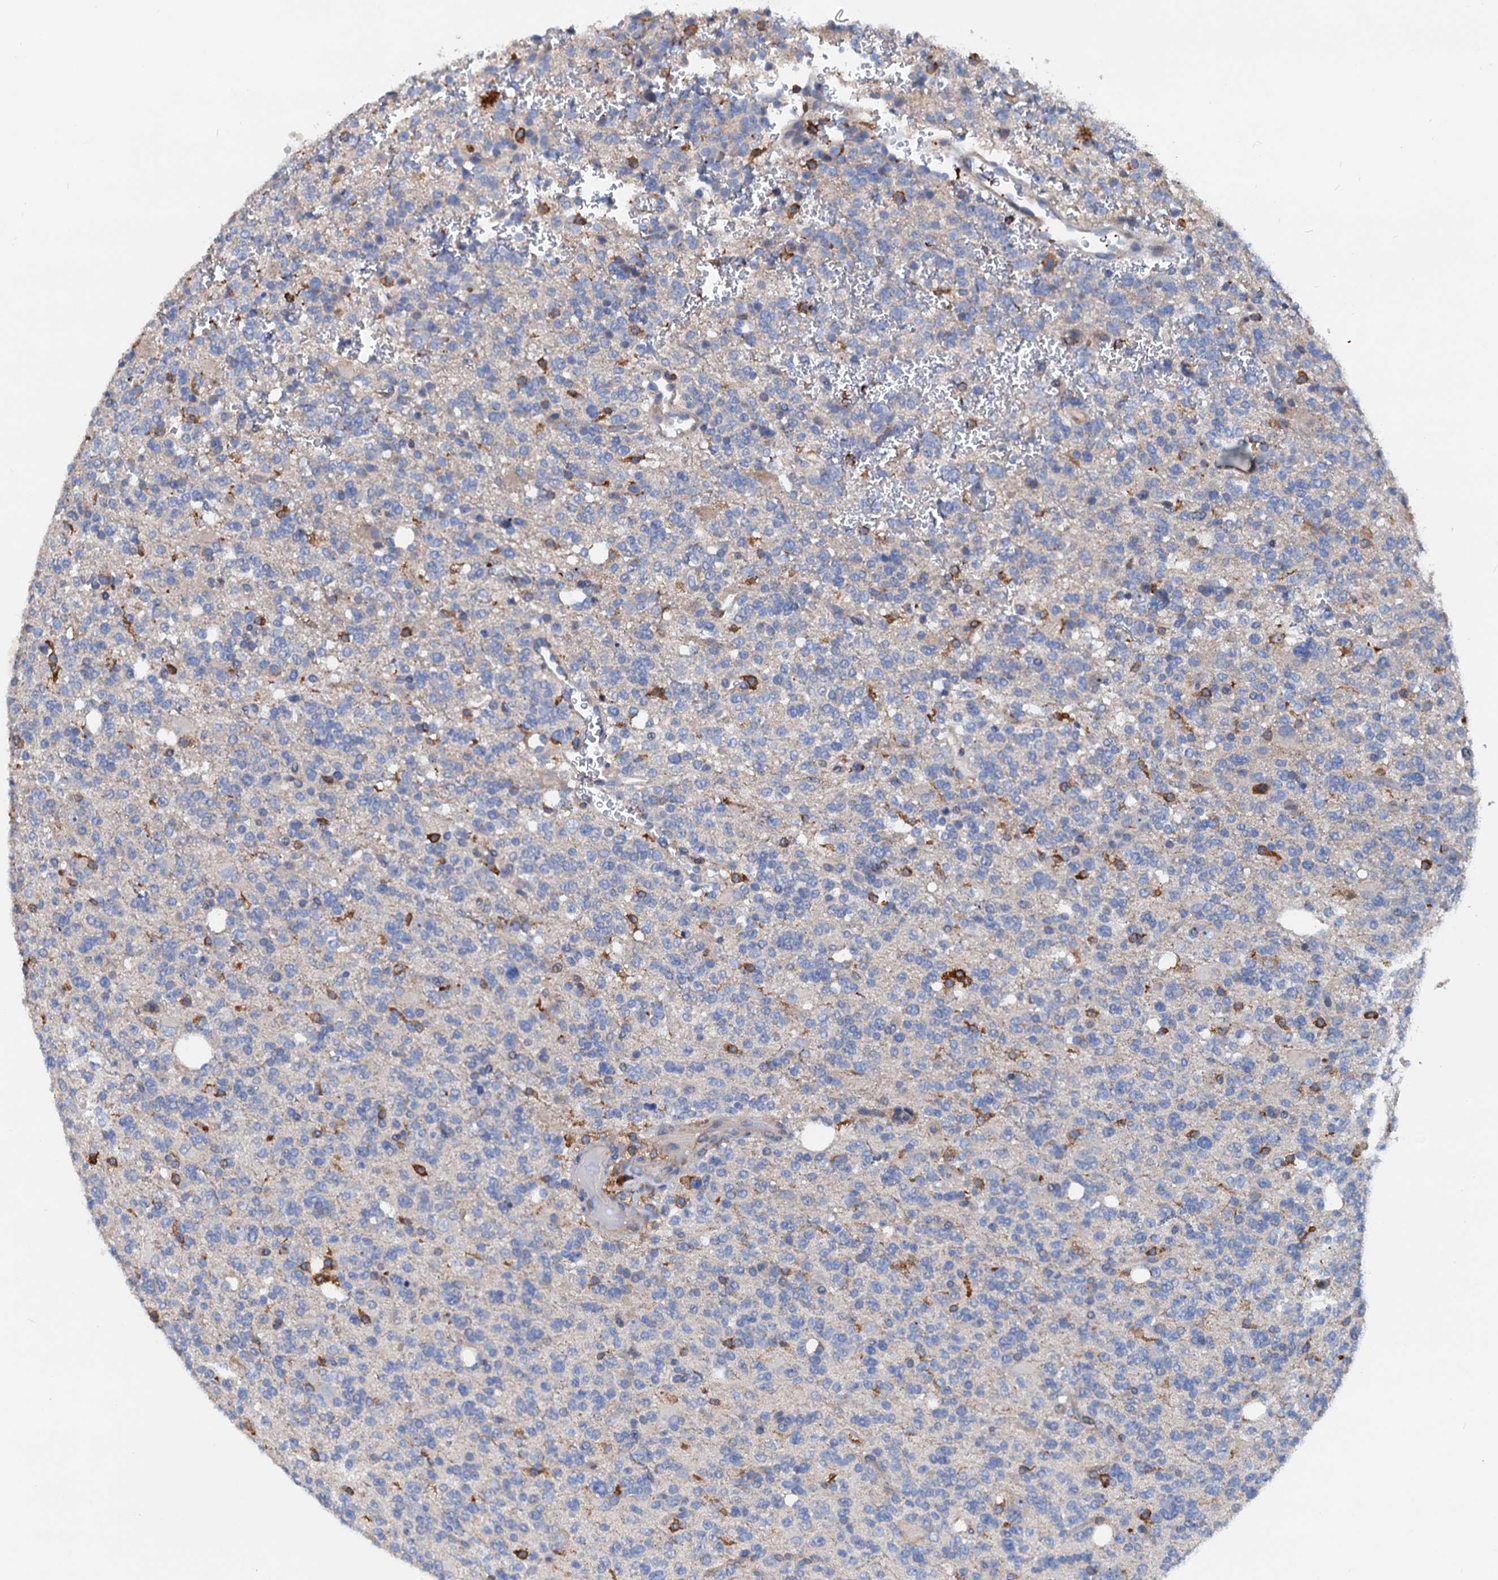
{"staining": {"intensity": "negative", "quantity": "none", "location": "none"}, "tissue": "glioma", "cell_type": "Tumor cells", "image_type": "cancer", "snomed": [{"axis": "morphology", "description": "Glioma, malignant, High grade"}, {"axis": "topography", "description": "Brain"}], "caption": "Protein analysis of malignant high-grade glioma exhibits no significant staining in tumor cells.", "gene": "LCP2", "patient": {"sex": "female", "age": 62}}